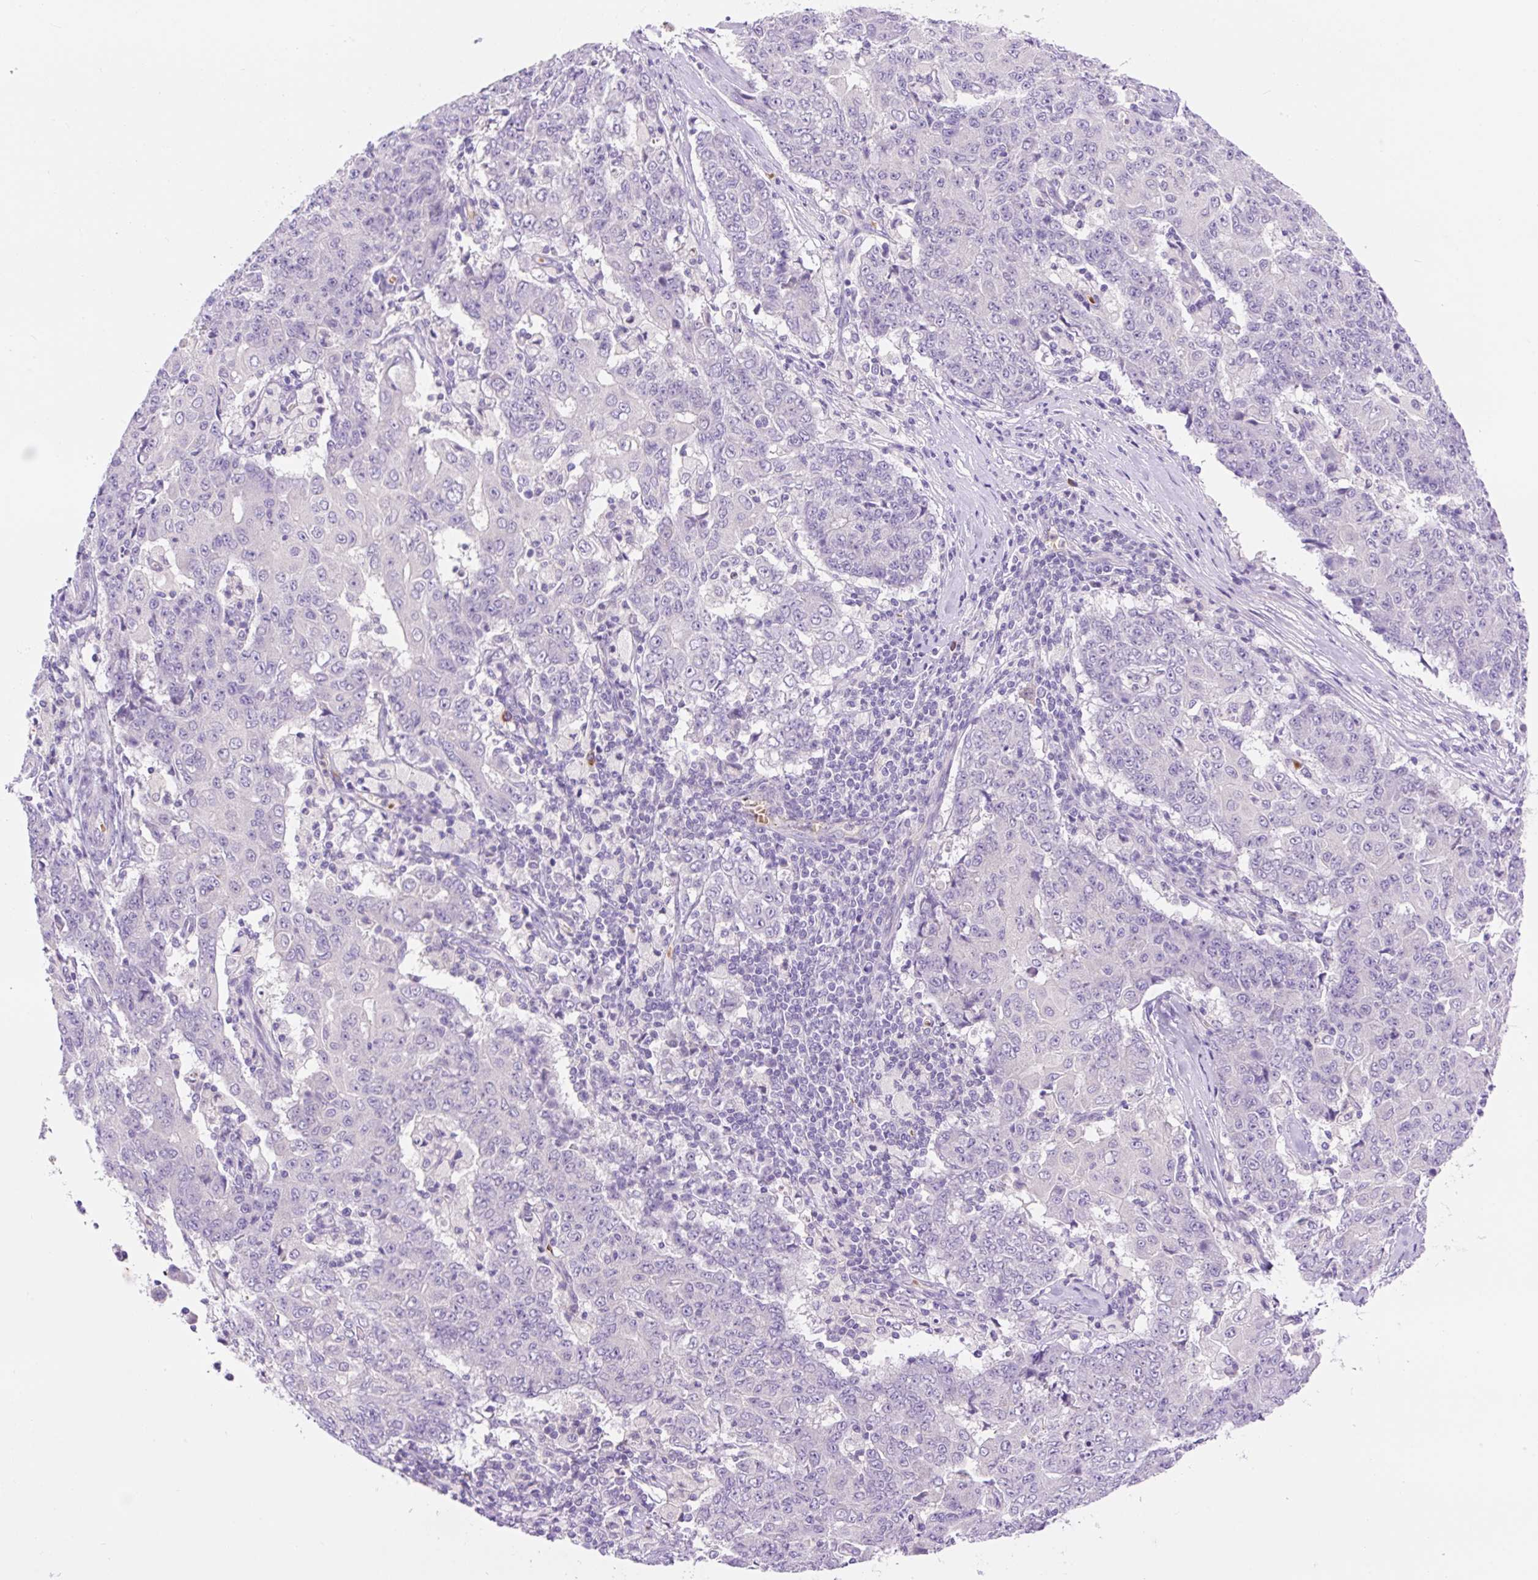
{"staining": {"intensity": "negative", "quantity": "none", "location": "none"}, "tissue": "ovarian cancer", "cell_type": "Tumor cells", "image_type": "cancer", "snomed": [{"axis": "morphology", "description": "Carcinoma, endometroid"}, {"axis": "topography", "description": "Ovary"}], "caption": "This is an IHC image of ovarian cancer (endometroid carcinoma). There is no staining in tumor cells.", "gene": "LHFPL5", "patient": {"sex": "female", "age": 42}}